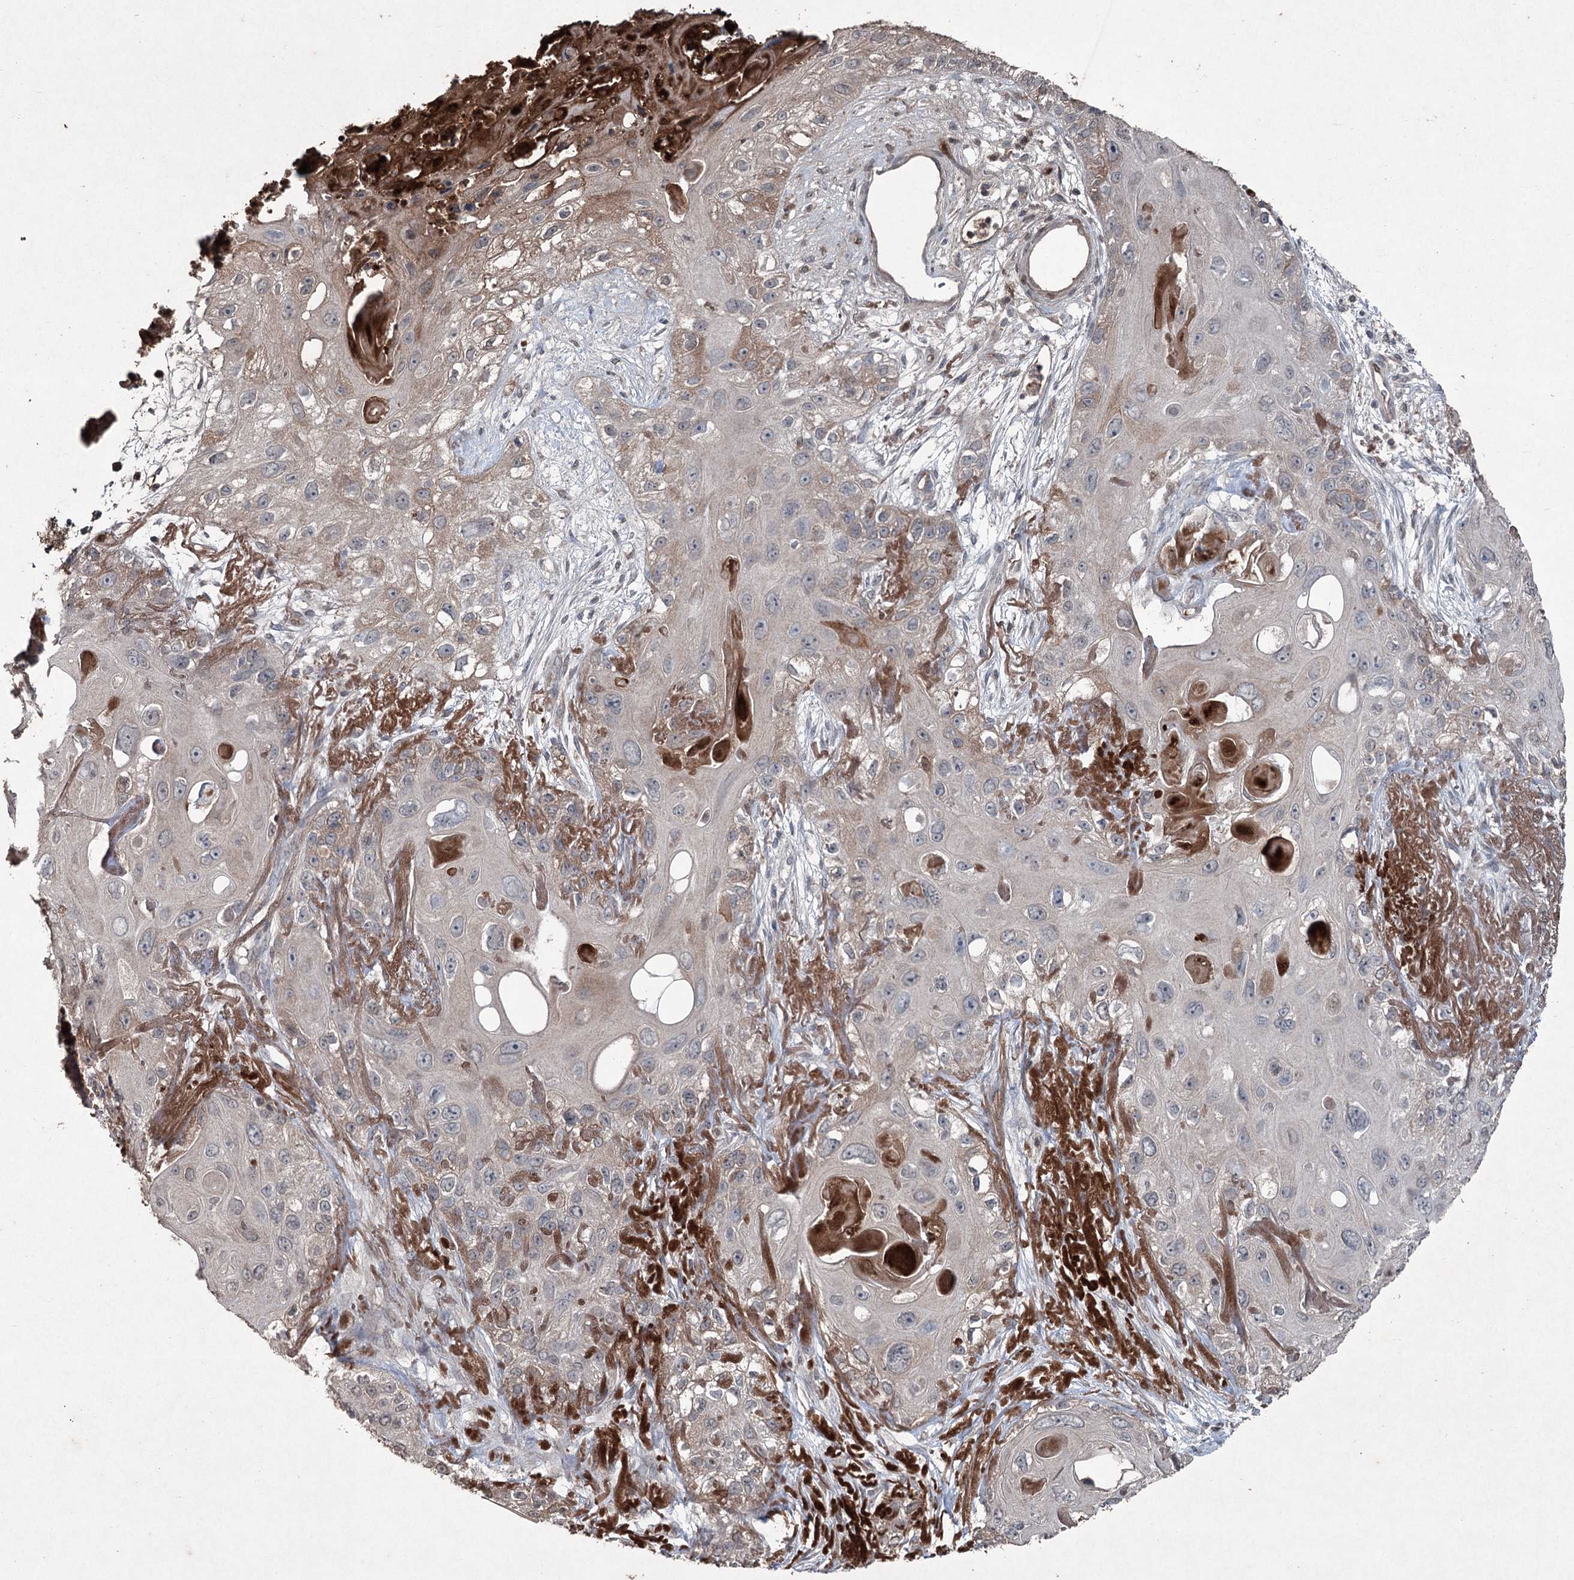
{"staining": {"intensity": "weak", "quantity": "<25%", "location": "cytoplasmic/membranous"}, "tissue": "skin cancer", "cell_type": "Tumor cells", "image_type": "cancer", "snomed": [{"axis": "morphology", "description": "Normal tissue, NOS"}, {"axis": "morphology", "description": "Squamous cell carcinoma, NOS"}, {"axis": "topography", "description": "Skin"}], "caption": "This micrograph is of skin cancer (squamous cell carcinoma) stained with IHC to label a protein in brown with the nuclei are counter-stained blue. There is no staining in tumor cells.", "gene": "PGLYRP2", "patient": {"sex": "male", "age": 72}}